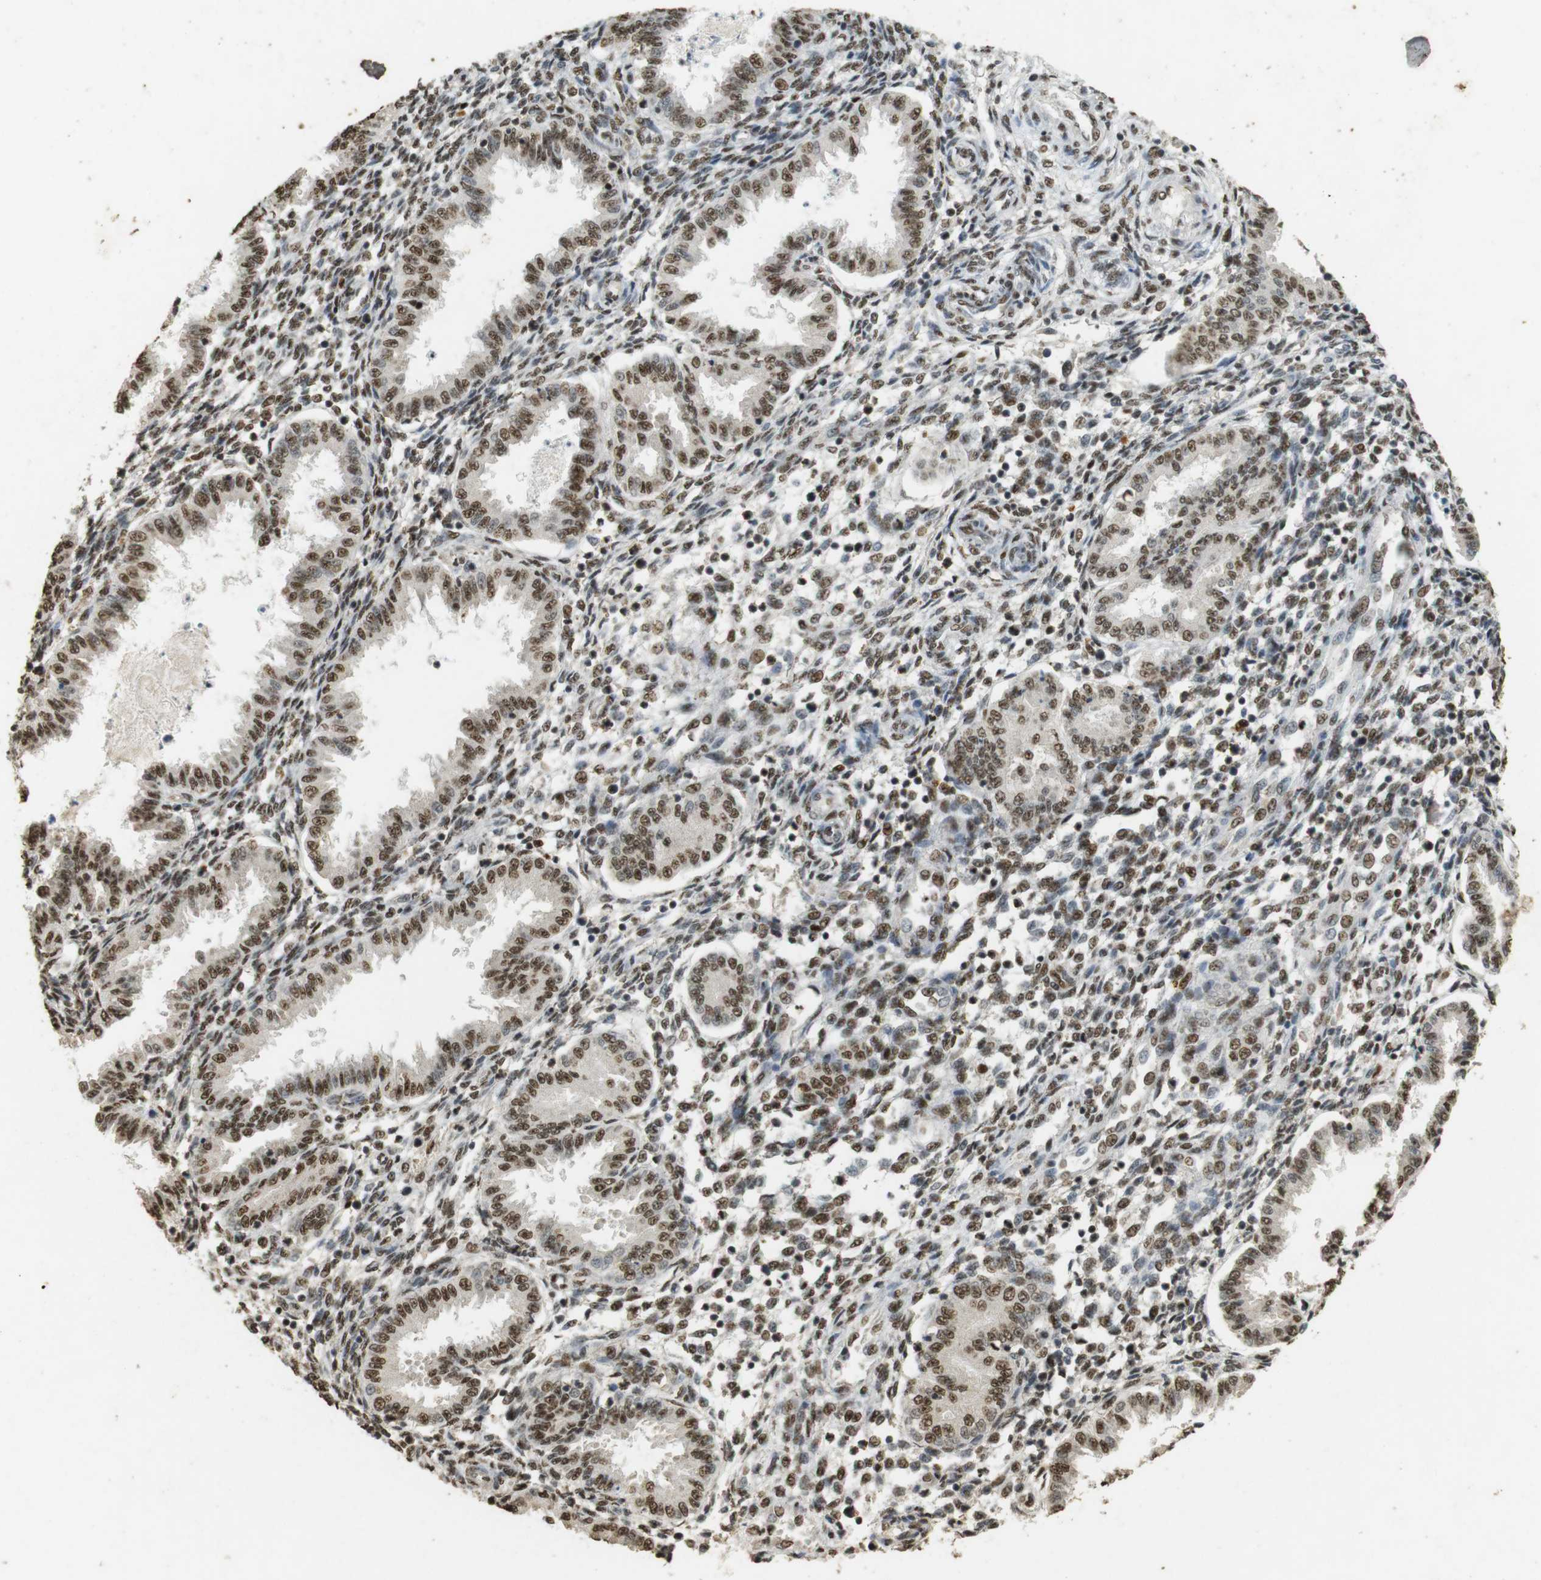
{"staining": {"intensity": "strong", "quantity": "25%-75%", "location": "nuclear"}, "tissue": "endometrium", "cell_type": "Cells in endometrial stroma", "image_type": "normal", "snomed": [{"axis": "morphology", "description": "Normal tissue, NOS"}, {"axis": "topography", "description": "Endometrium"}], "caption": "The immunohistochemical stain labels strong nuclear staining in cells in endometrial stroma of normal endometrium. (DAB (3,3'-diaminobenzidine) IHC with brightfield microscopy, high magnification).", "gene": "GATA4", "patient": {"sex": "female", "age": 33}}